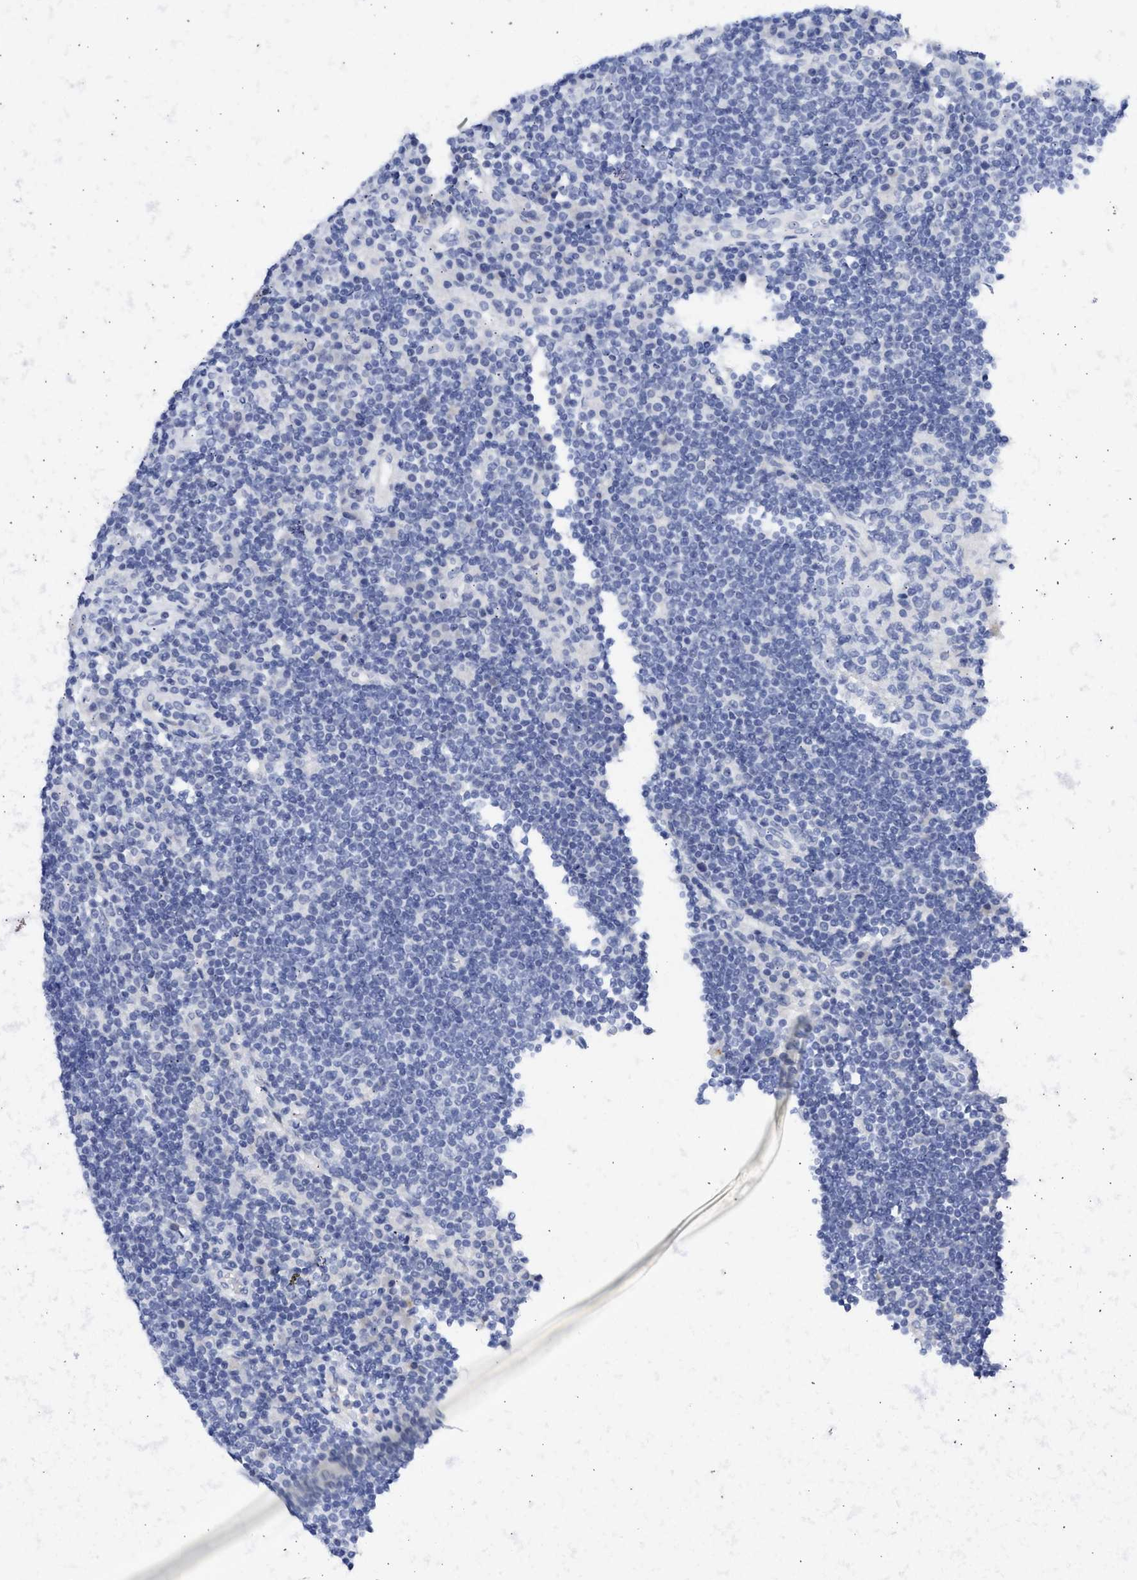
{"staining": {"intensity": "negative", "quantity": "none", "location": "none"}, "tissue": "lymph node", "cell_type": "Germinal center cells", "image_type": "normal", "snomed": [{"axis": "morphology", "description": "Normal tissue, NOS"}, {"axis": "topography", "description": "Lymph node"}], "caption": "Image shows no significant protein expression in germinal center cells of unremarkable lymph node.", "gene": "SPATA3", "patient": {"sex": "female", "age": 53}}